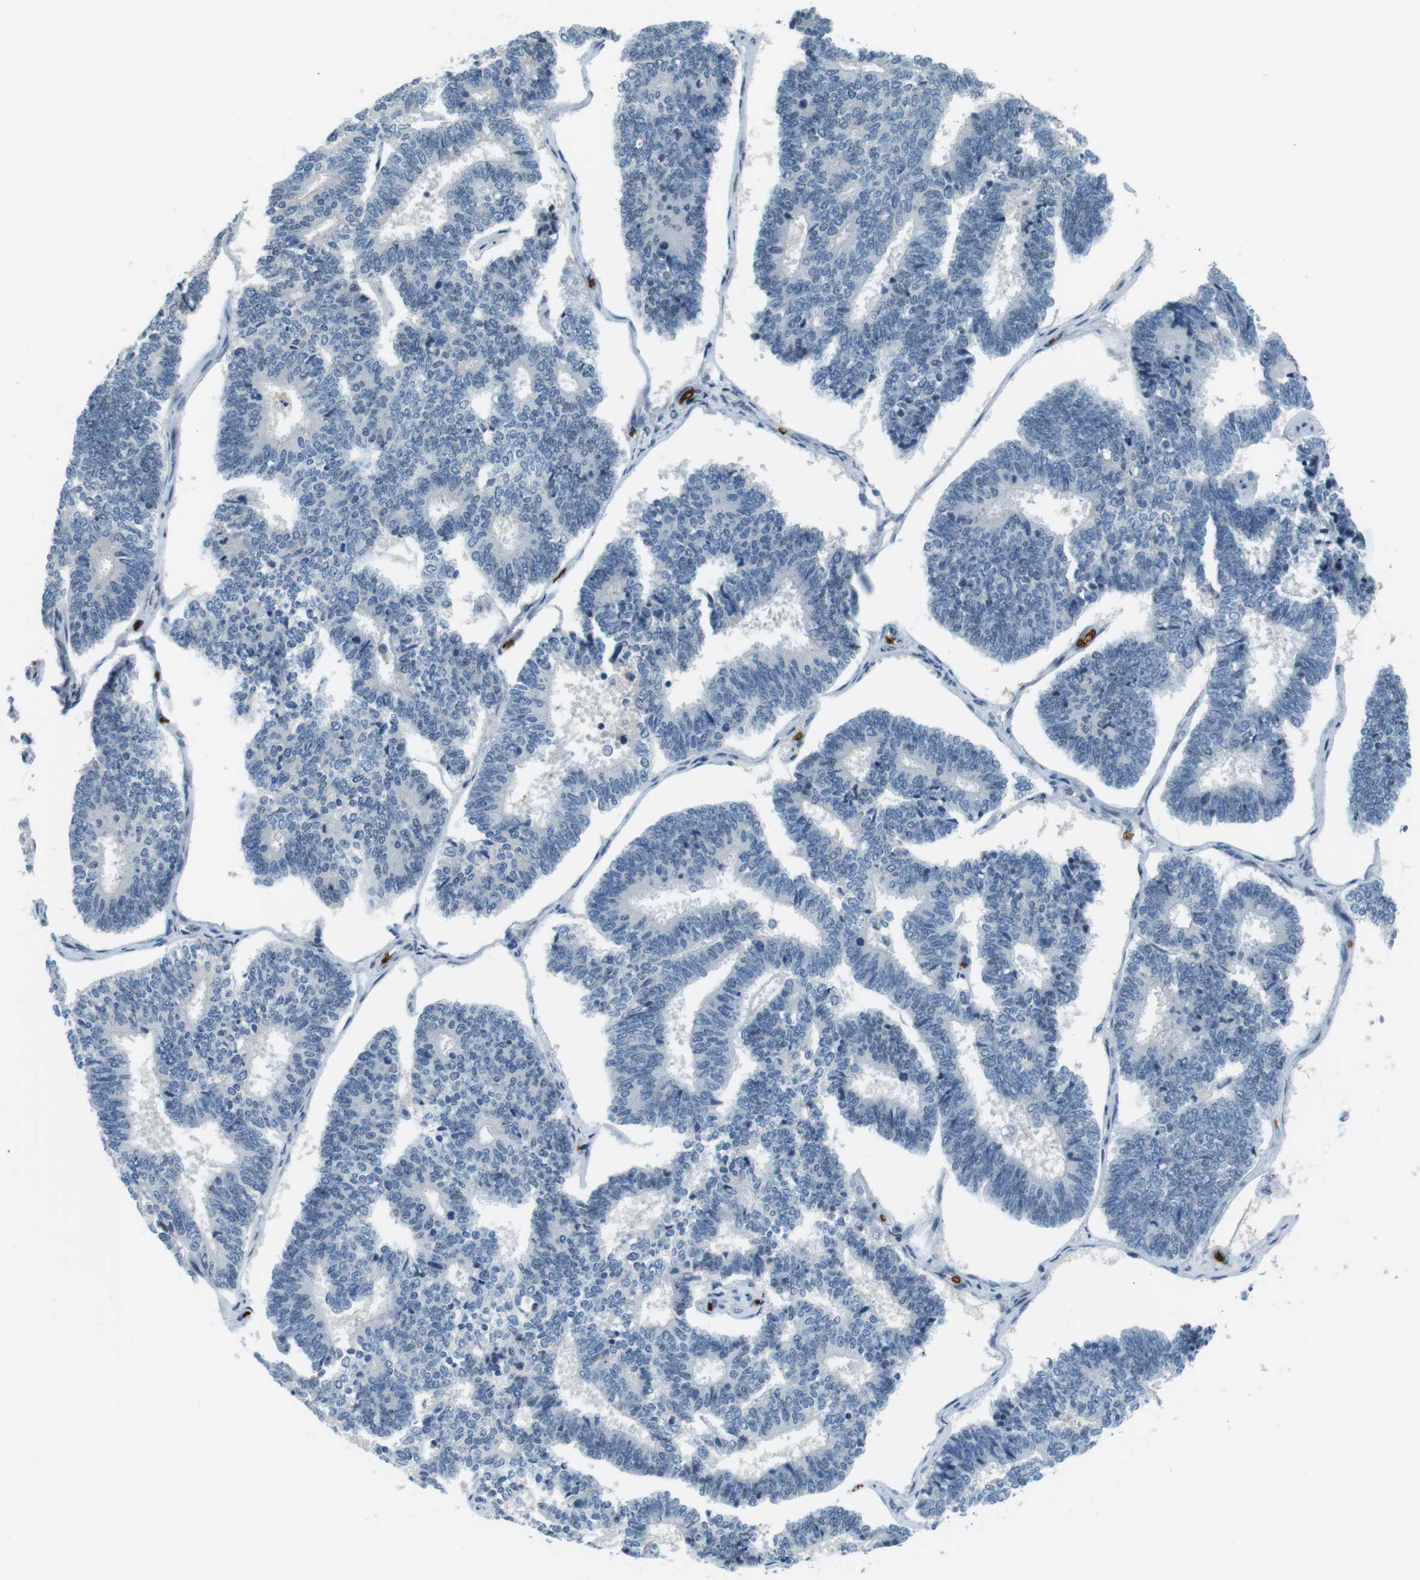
{"staining": {"intensity": "negative", "quantity": "none", "location": "none"}, "tissue": "endometrial cancer", "cell_type": "Tumor cells", "image_type": "cancer", "snomed": [{"axis": "morphology", "description": "Adenocarcinoma, NOS"}, {"axis": "topography", "description": "Endometrium"}], "caption": "High magnification brightfield microscopy of adenocarcinoma (endometrial) stained with DAB (3,3'-diaminobenzidine) (brown) and counterstained with hematoxylin (blue): tumor cells show no significant expression. (DAB (3,3'-diaminobenzidine) immunohistochemistry (IHC) visualized using brightfield microscopy, high magnification).", "gene": "SLC4A1", "patient": {"sex": "female", "age": 70}}